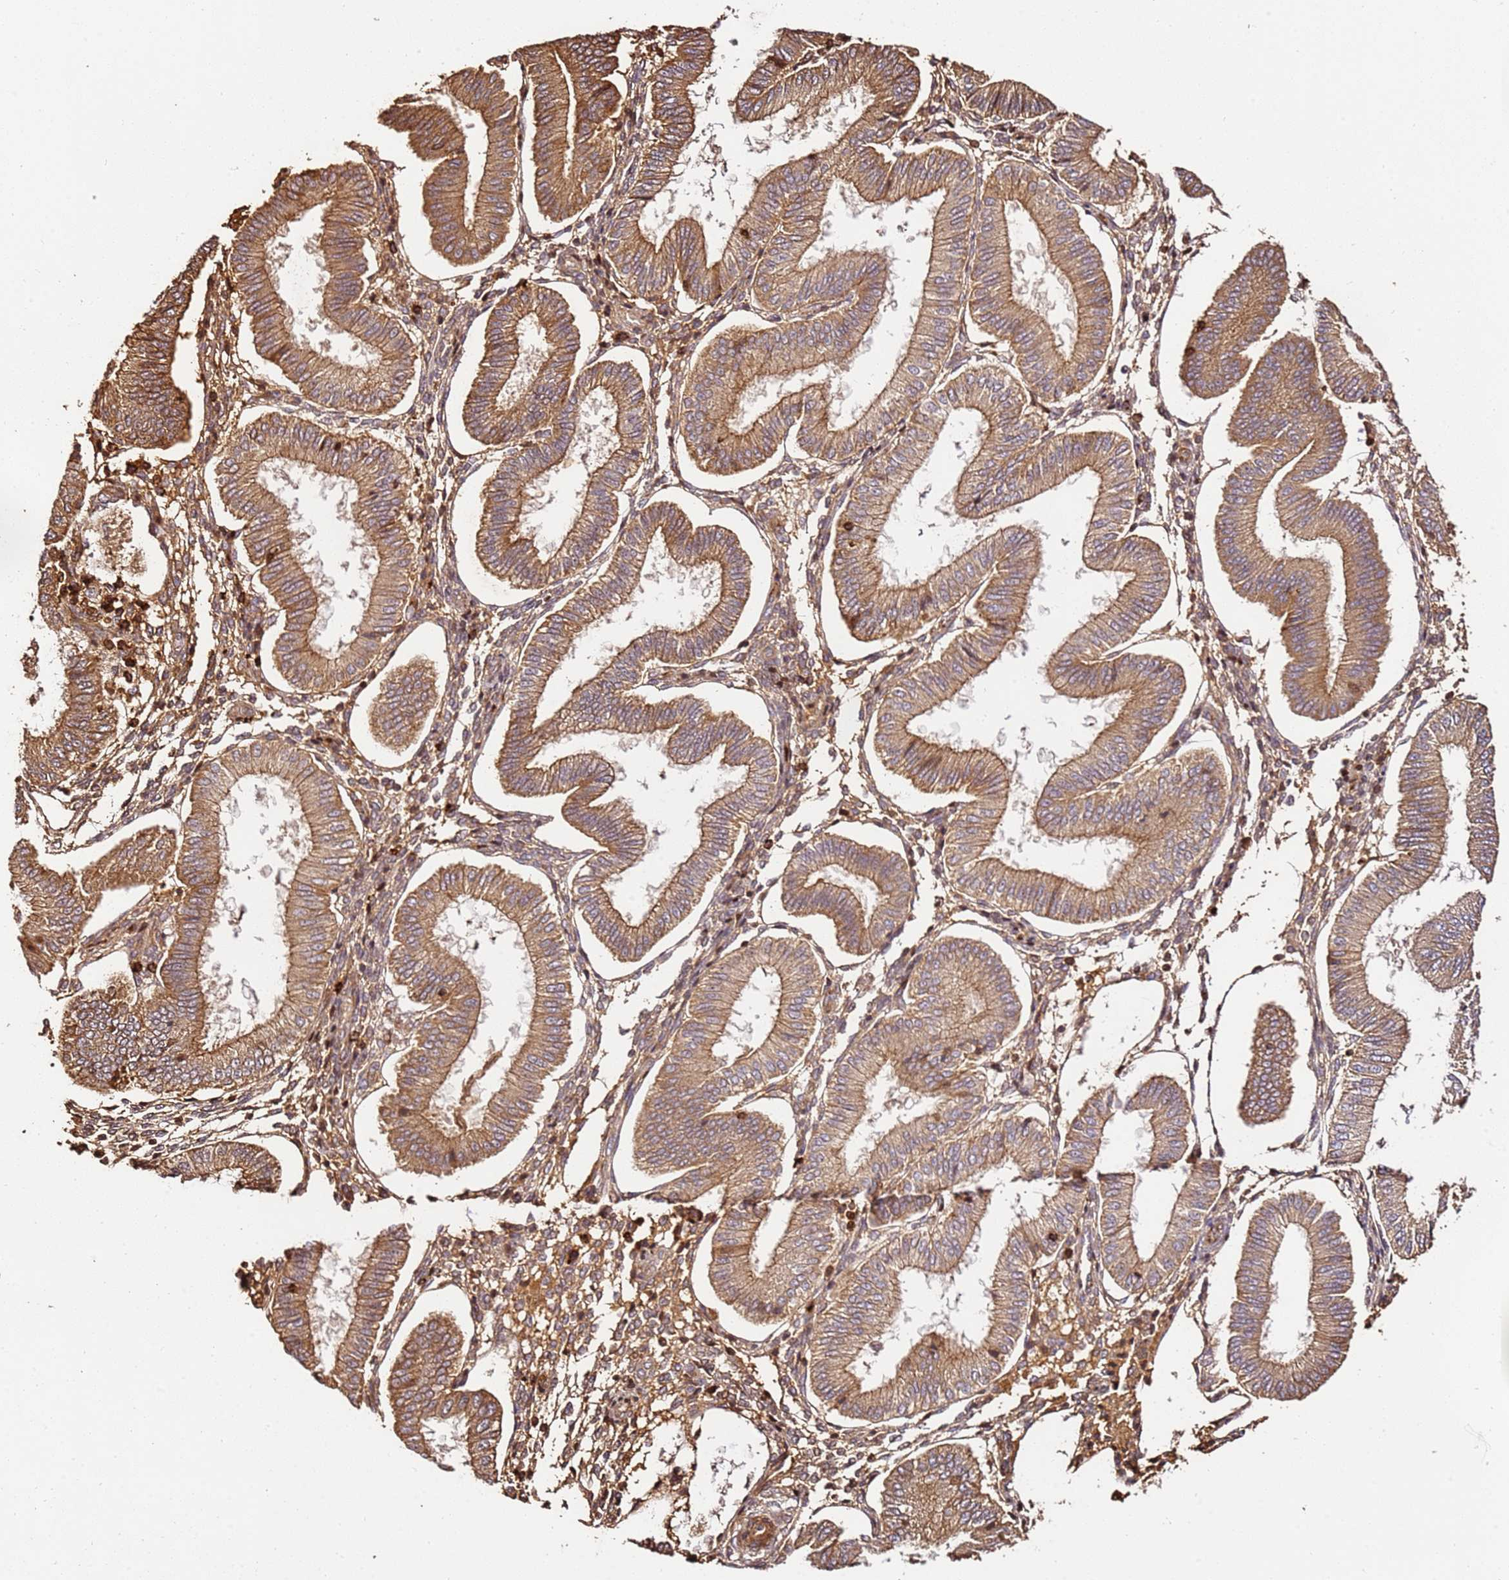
{"staining": {"intensity": "moderate", "quantity": ">75%", "location": "cytoplasmic/membranous,nuclear"}, "tissue": "endometrium", "cell_type": "Cells in endometrial stroma", "image_type": "normal", "snomed": [{"axis": "morphology", "description": "Normal tissue, NOS"}, {"axis": "topography", "description": "Endometrium"}], "caption": "About >75% of cells in endometrial stroma in normal human endometrium show moderate cytoplasmic/membranous,nuclear protein expression as visualized by brown immunohistochemical staining.", "gene": "KATNAL2", "patient": {"sex": "female", "age": 39}}